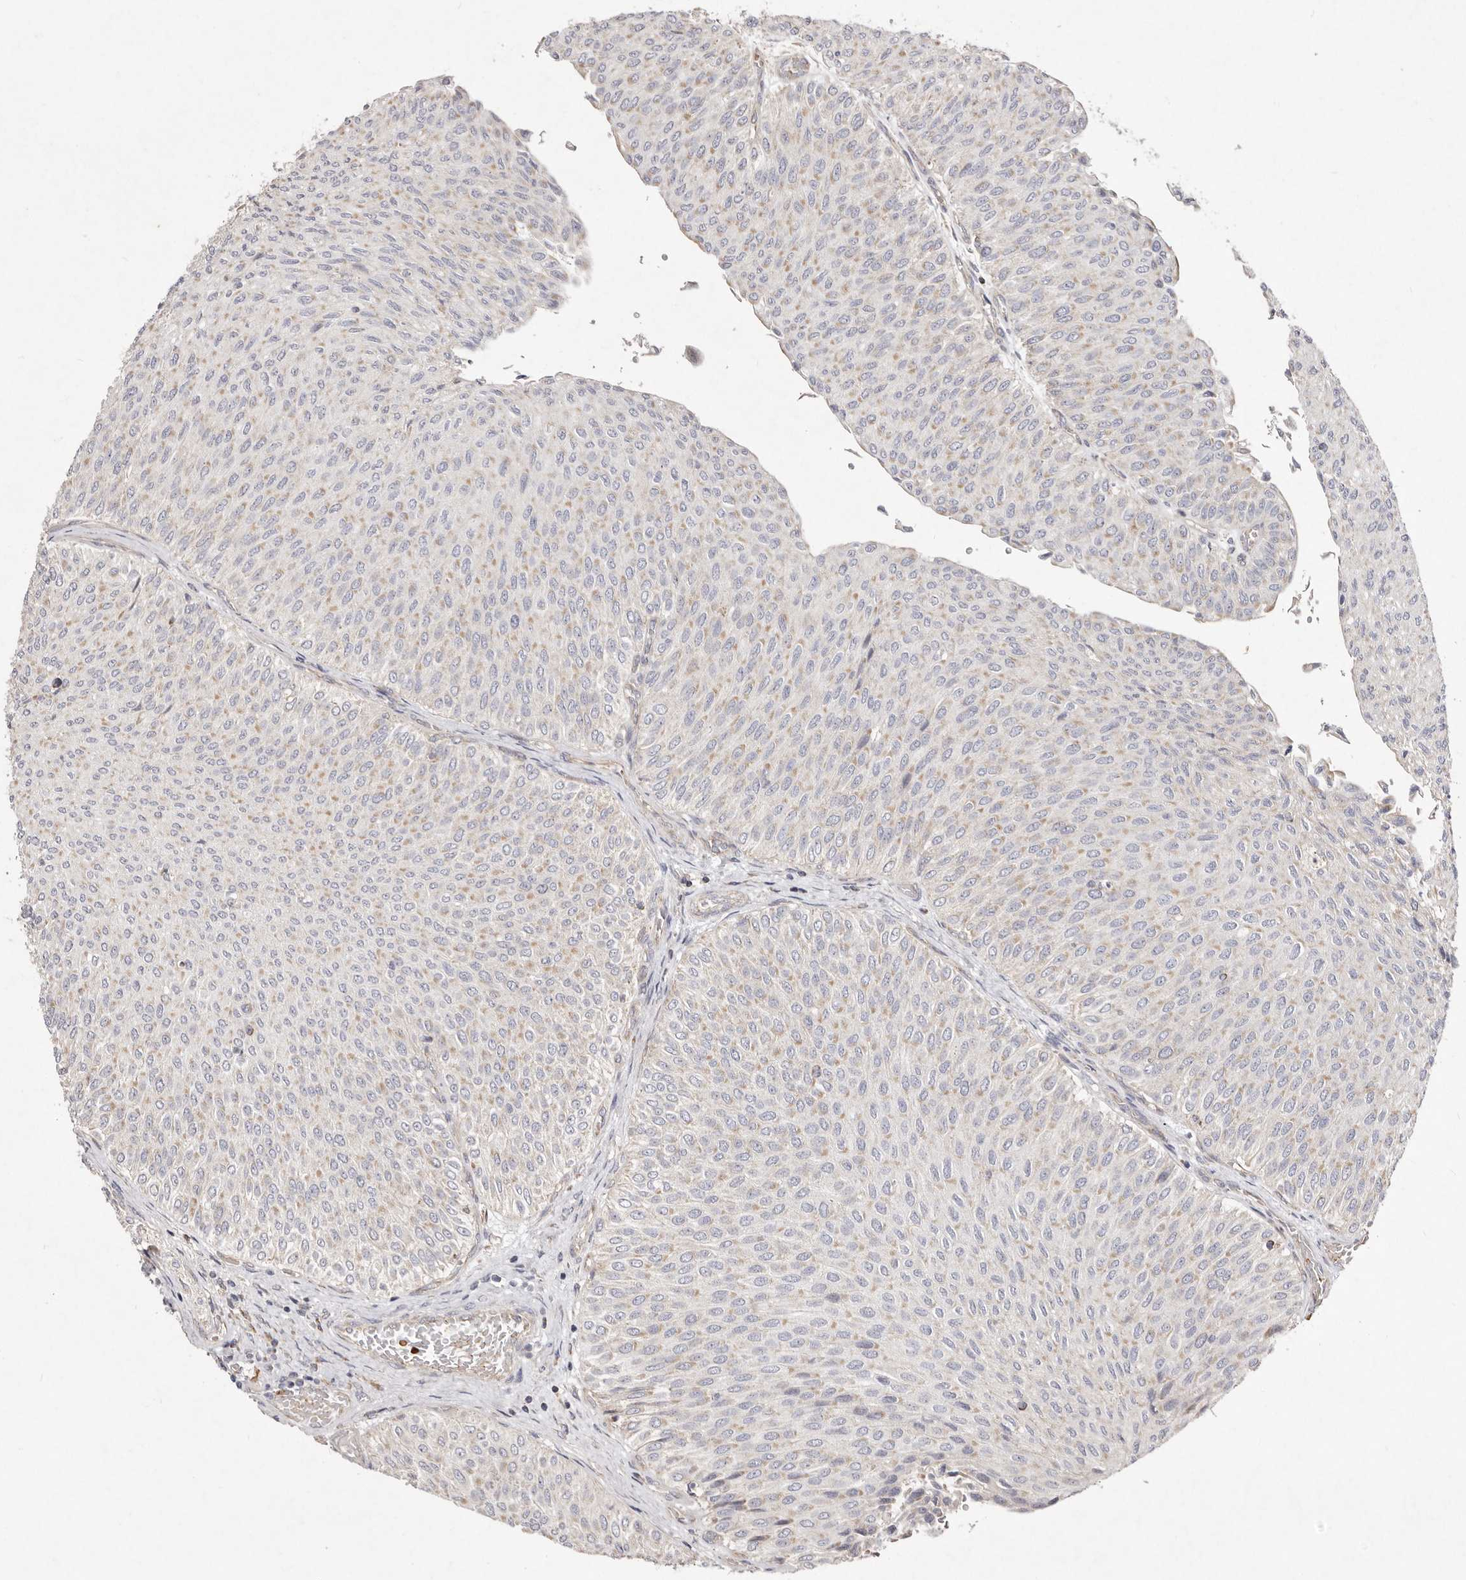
{"staining": {"intensity": "weak", "quantity": "25%-75%", "location": "cytoplasmic/membranous"}, "tissue": "urothelial cancer", "cell_type": "Tumor cells", "image_type": "cancer", "snomed": [{"axis": "morphology", "description": "Urothelial carcinoma, Low grade"}, {"axis": "topography", "description": "Urinary bladder"}], "caption": "Brown immunohistochemical staining in urothelial cancer exhibits weak cytoplasmic/membranous positivity in about 25%-75% of tumor cells. (brown staining indicates protein expression, while blue staining denotes nuclei).", "gene": "SLC25A20", "patient": {"sex": "male", "age": 78}}